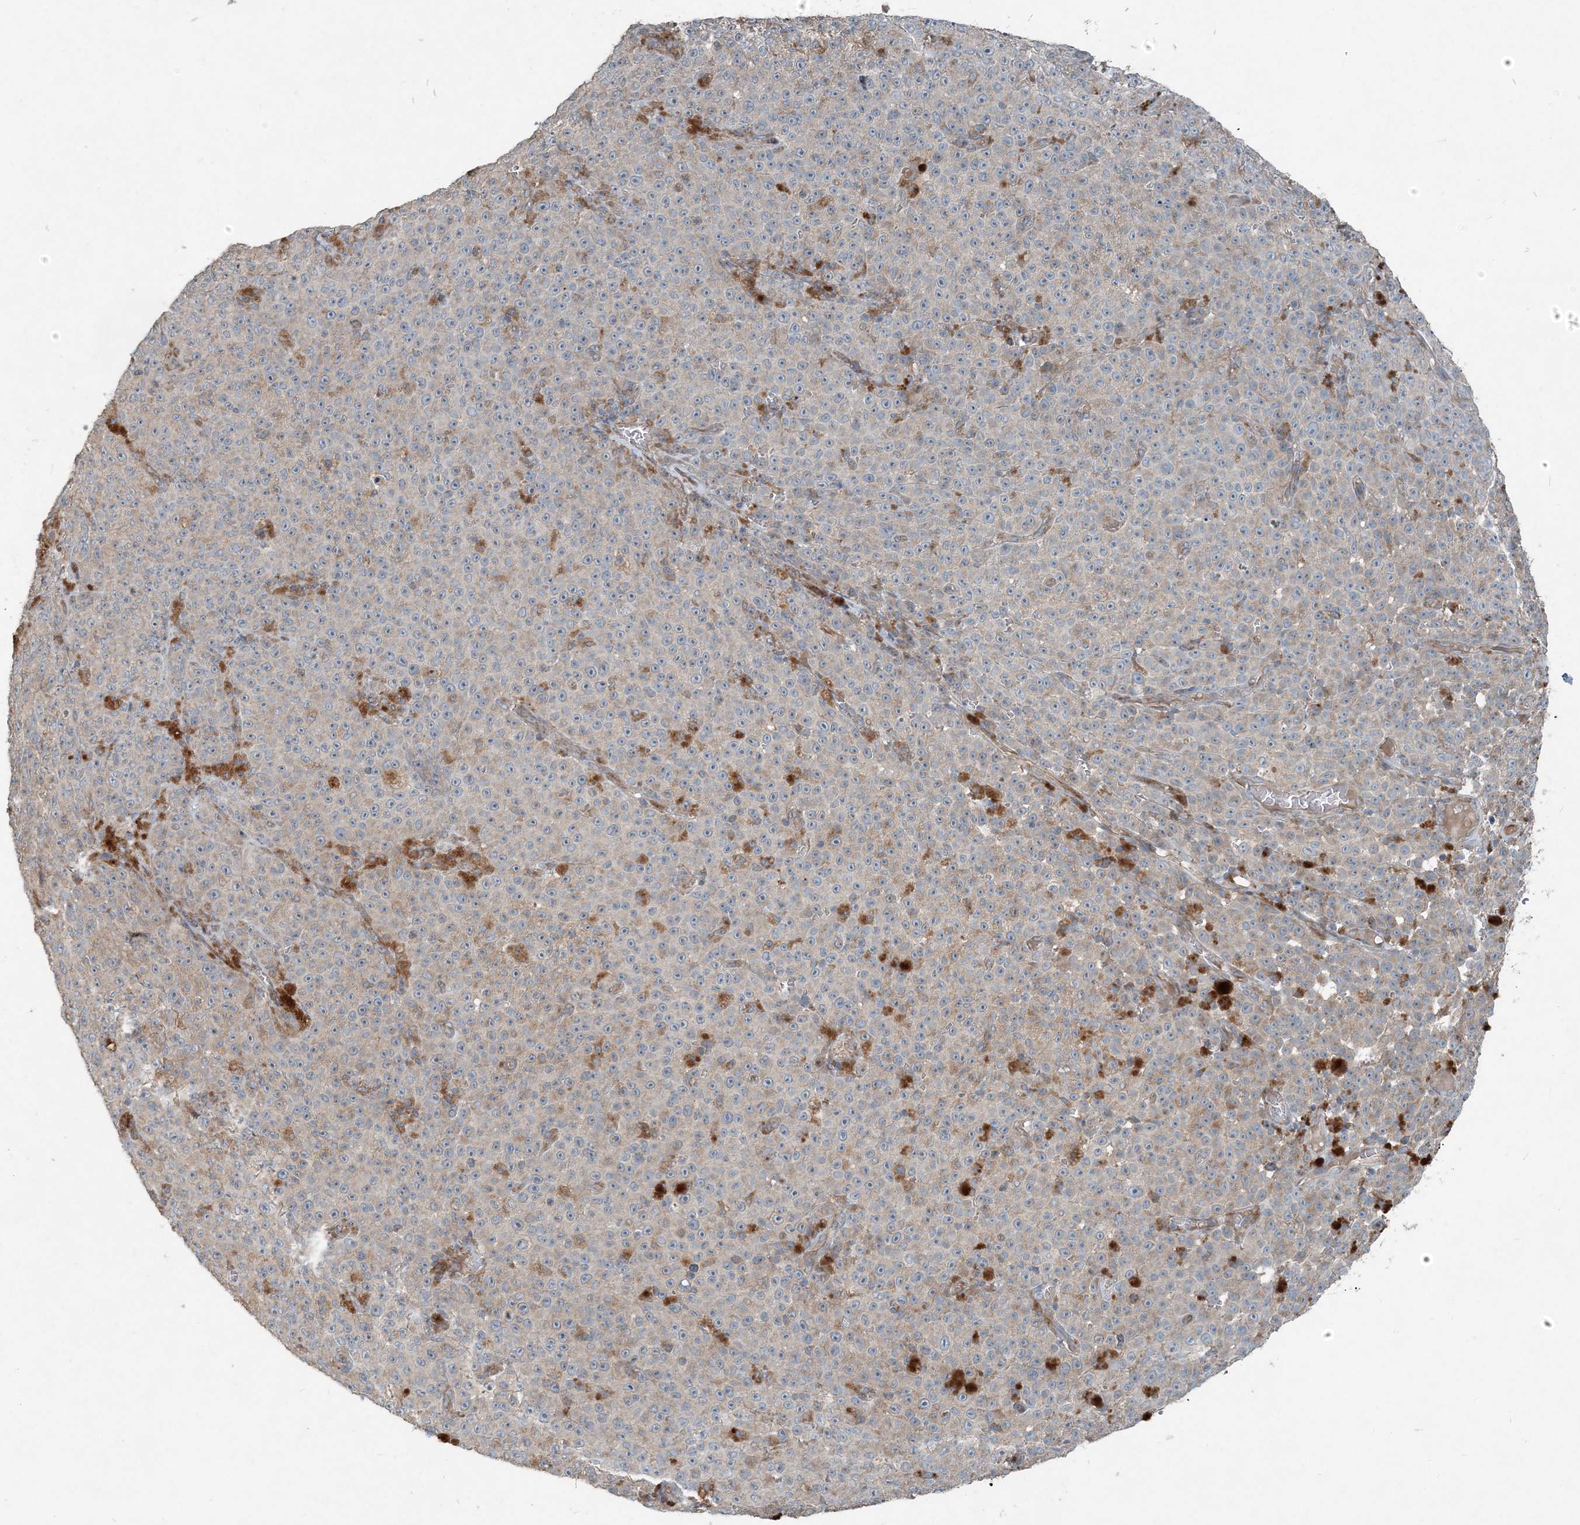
{"staining": {"intensity": "negative", "quantity": "none", "location": "none"}, "tissue": "melanoma", "cell_type": "Tumor cells", "image_type": "cancer", "snomed": [{"axis": "morphology", "description": "Malignant melanoma, NOS"}, {"axis": "topography", "description": "Skin"}], "caption": "The micrograph shows no significant staining in tumor cells of melanoma. (DAB immunohistochemistry (IHC), high magnification).", "gene": "INTU", "patient": {"sex": "female", "age": 82}}